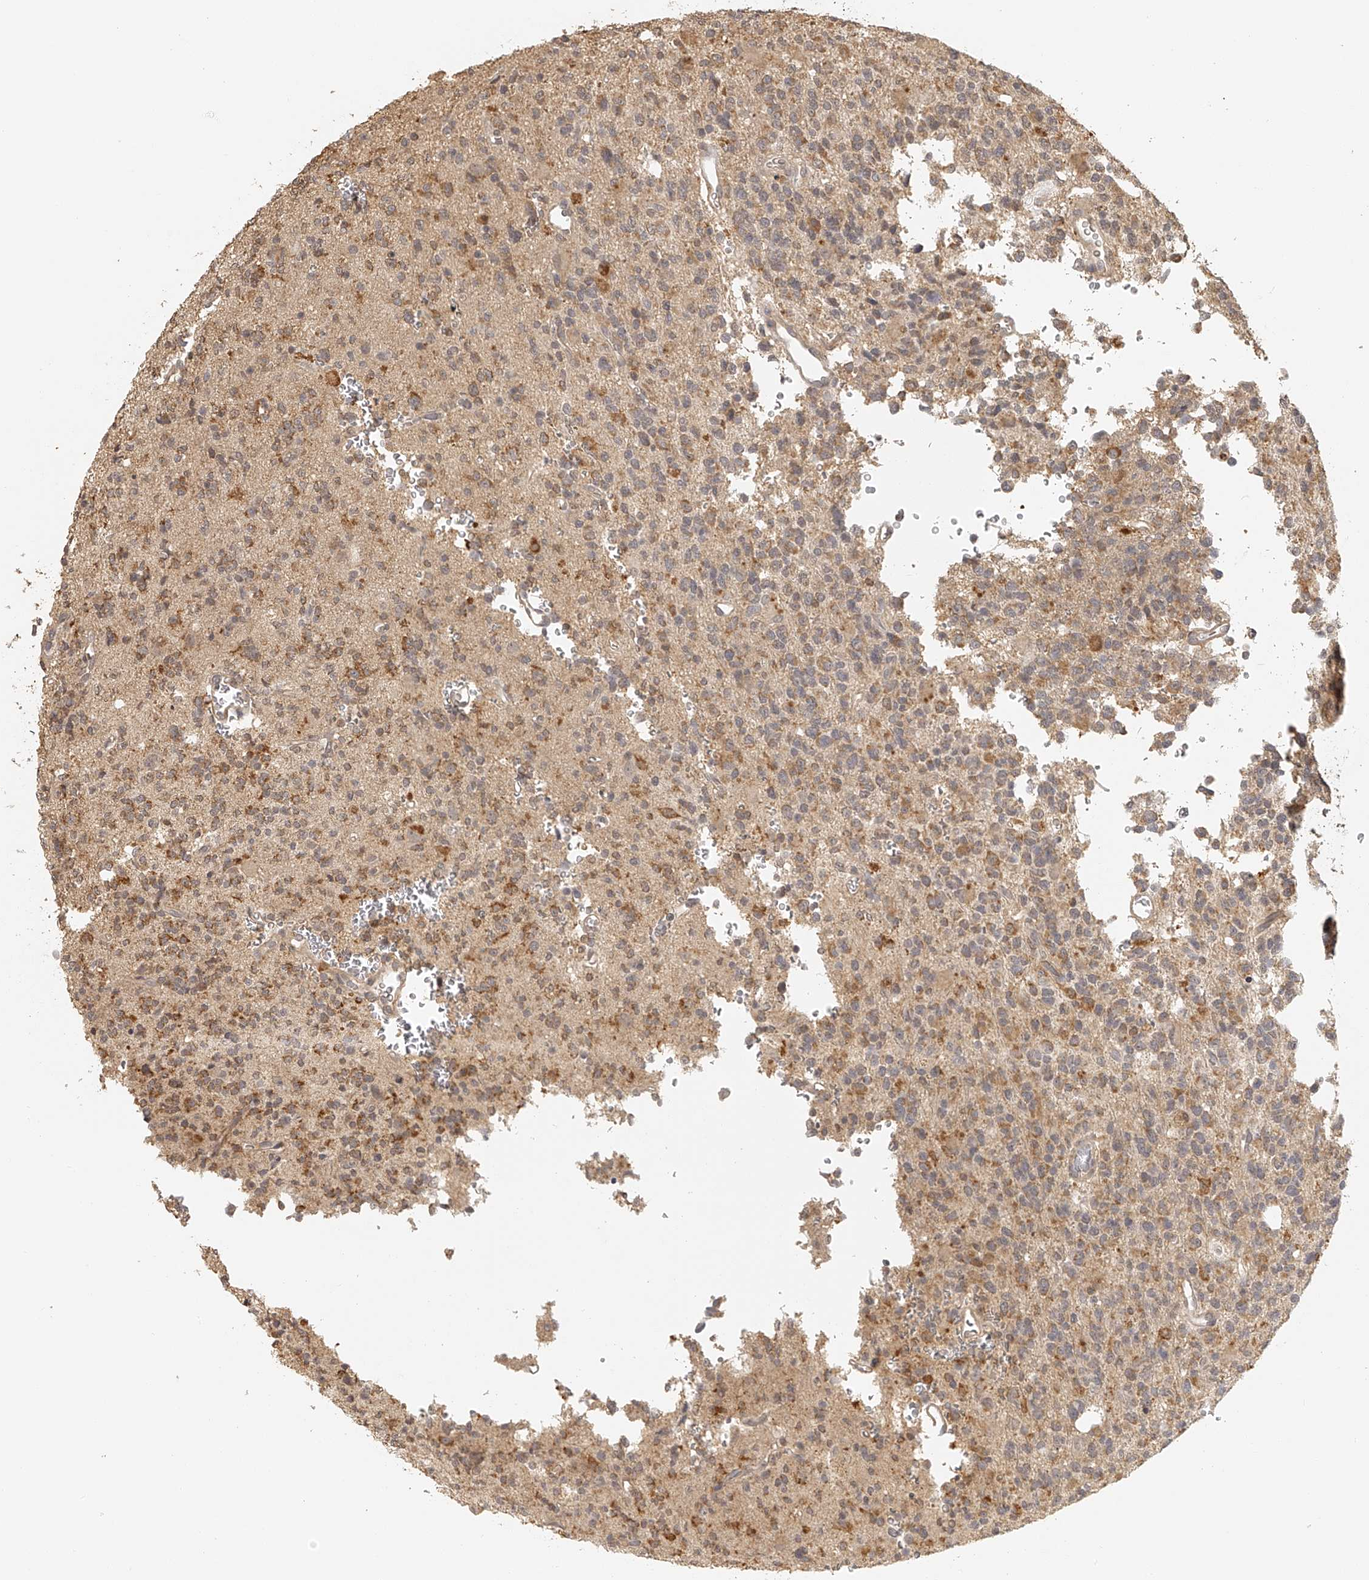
{"staining": {"intensity": "weak", "quantity": "<25%", "location": "cytoplasmic/membranous"}, "tissue": "glioma", "cell_type": "Tumor cells", "image_type": "cancer", "snomed": [{"axis": "morphology", "description": "Glioma, malignant, High grade"}, {"axis": "topography", "description": "Brain"}], "caption": "Tumor cells are negative for protein expression in human glioma.", "gene": "BCL2L11", "patient": {"sex": "female", "age": 62}}